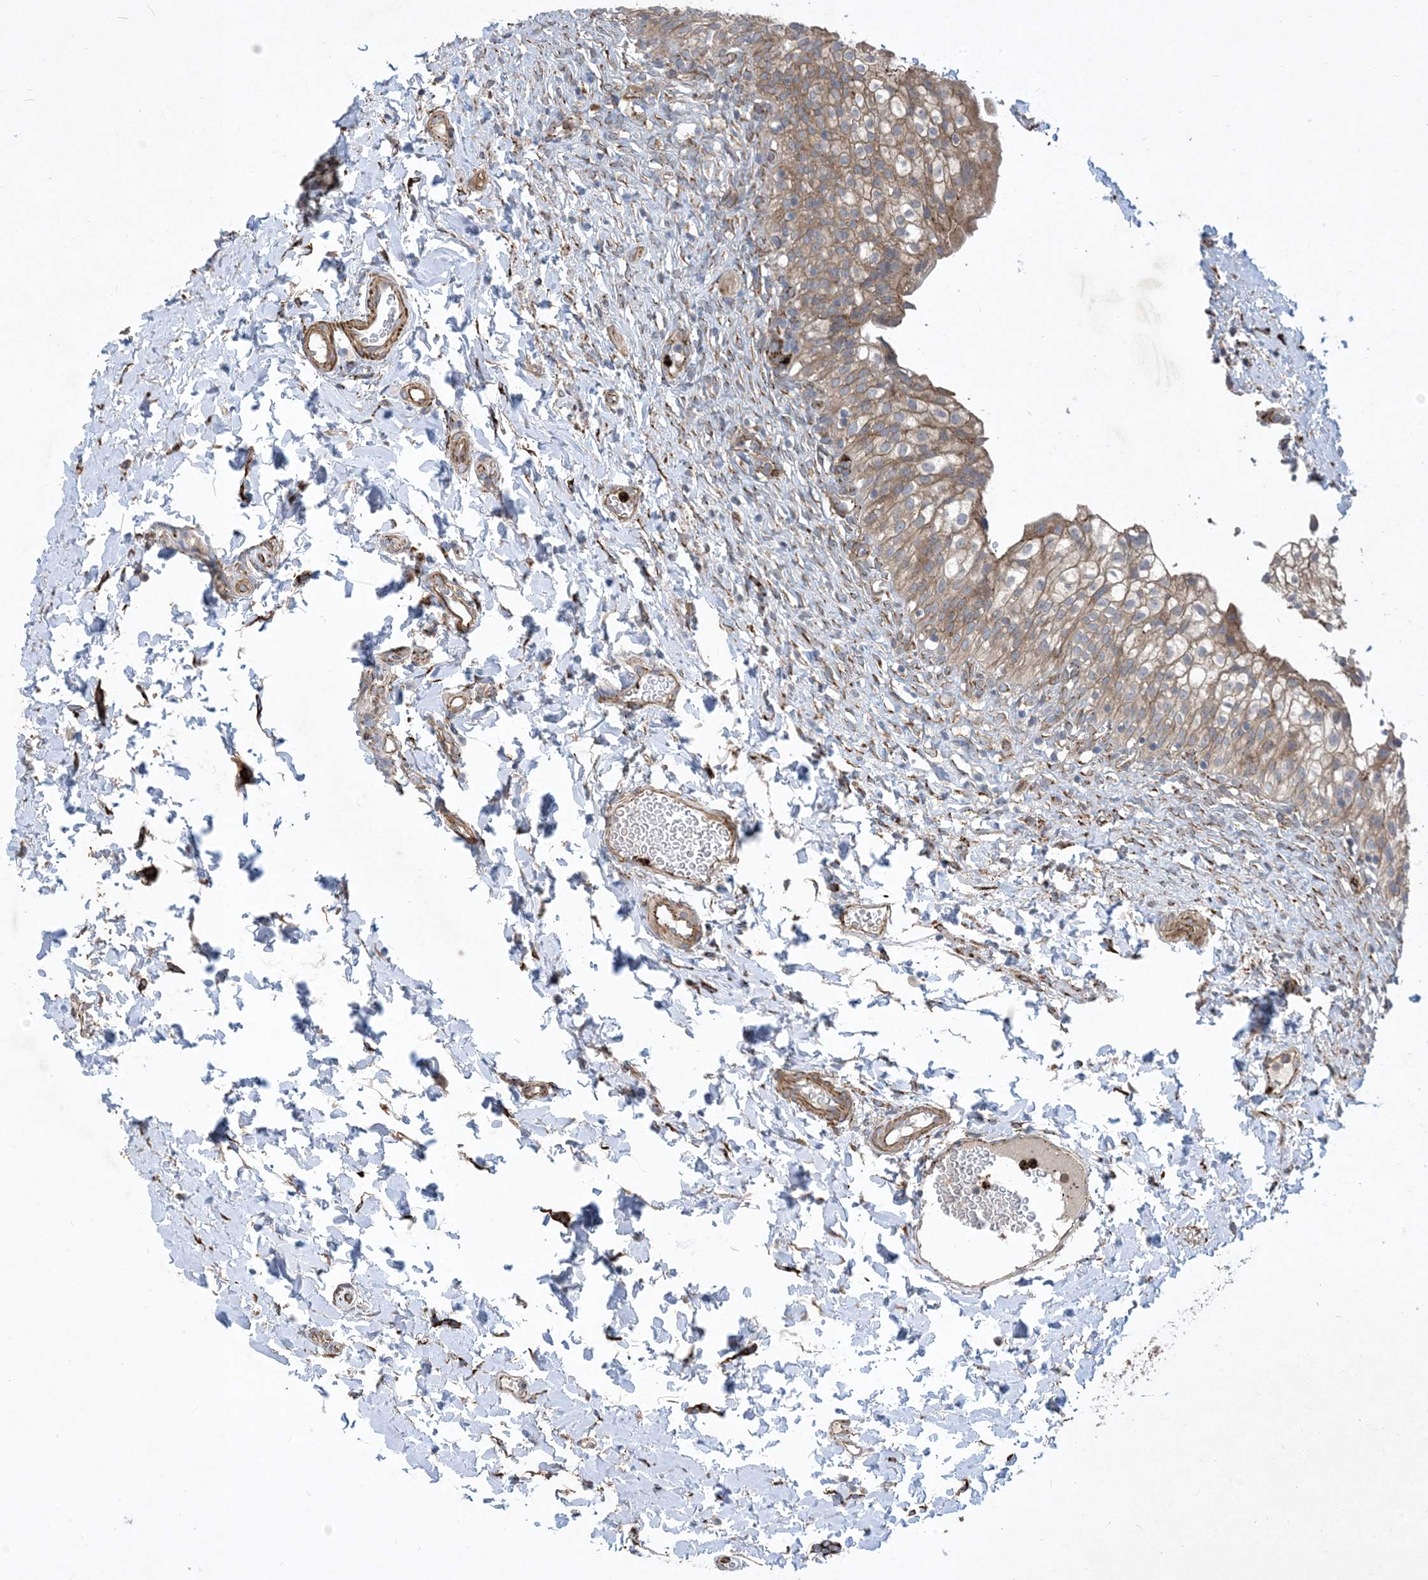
{"staining": {"intensity": "moderate", "quantity": ">75%", "location": "cytoplasmic/membranous"}, "tissue": "urinary bladder", "cell_type": "Urothelial cells", "image_type": "normal", "snomed": [{"axis": "morphology", "description": "Normal tissue, NOS"}, {"axis": "topography", "description": "Urinary bladder"}], "caption": "Immunohistochemical staining of benign urinary bladder shows >75% levels of moderate cytoplasmic/membranous protein expression in approximately >75% of urothelial cells.", "gene": "OTOP1", "patient": {"sex": "male", "age": 55}}